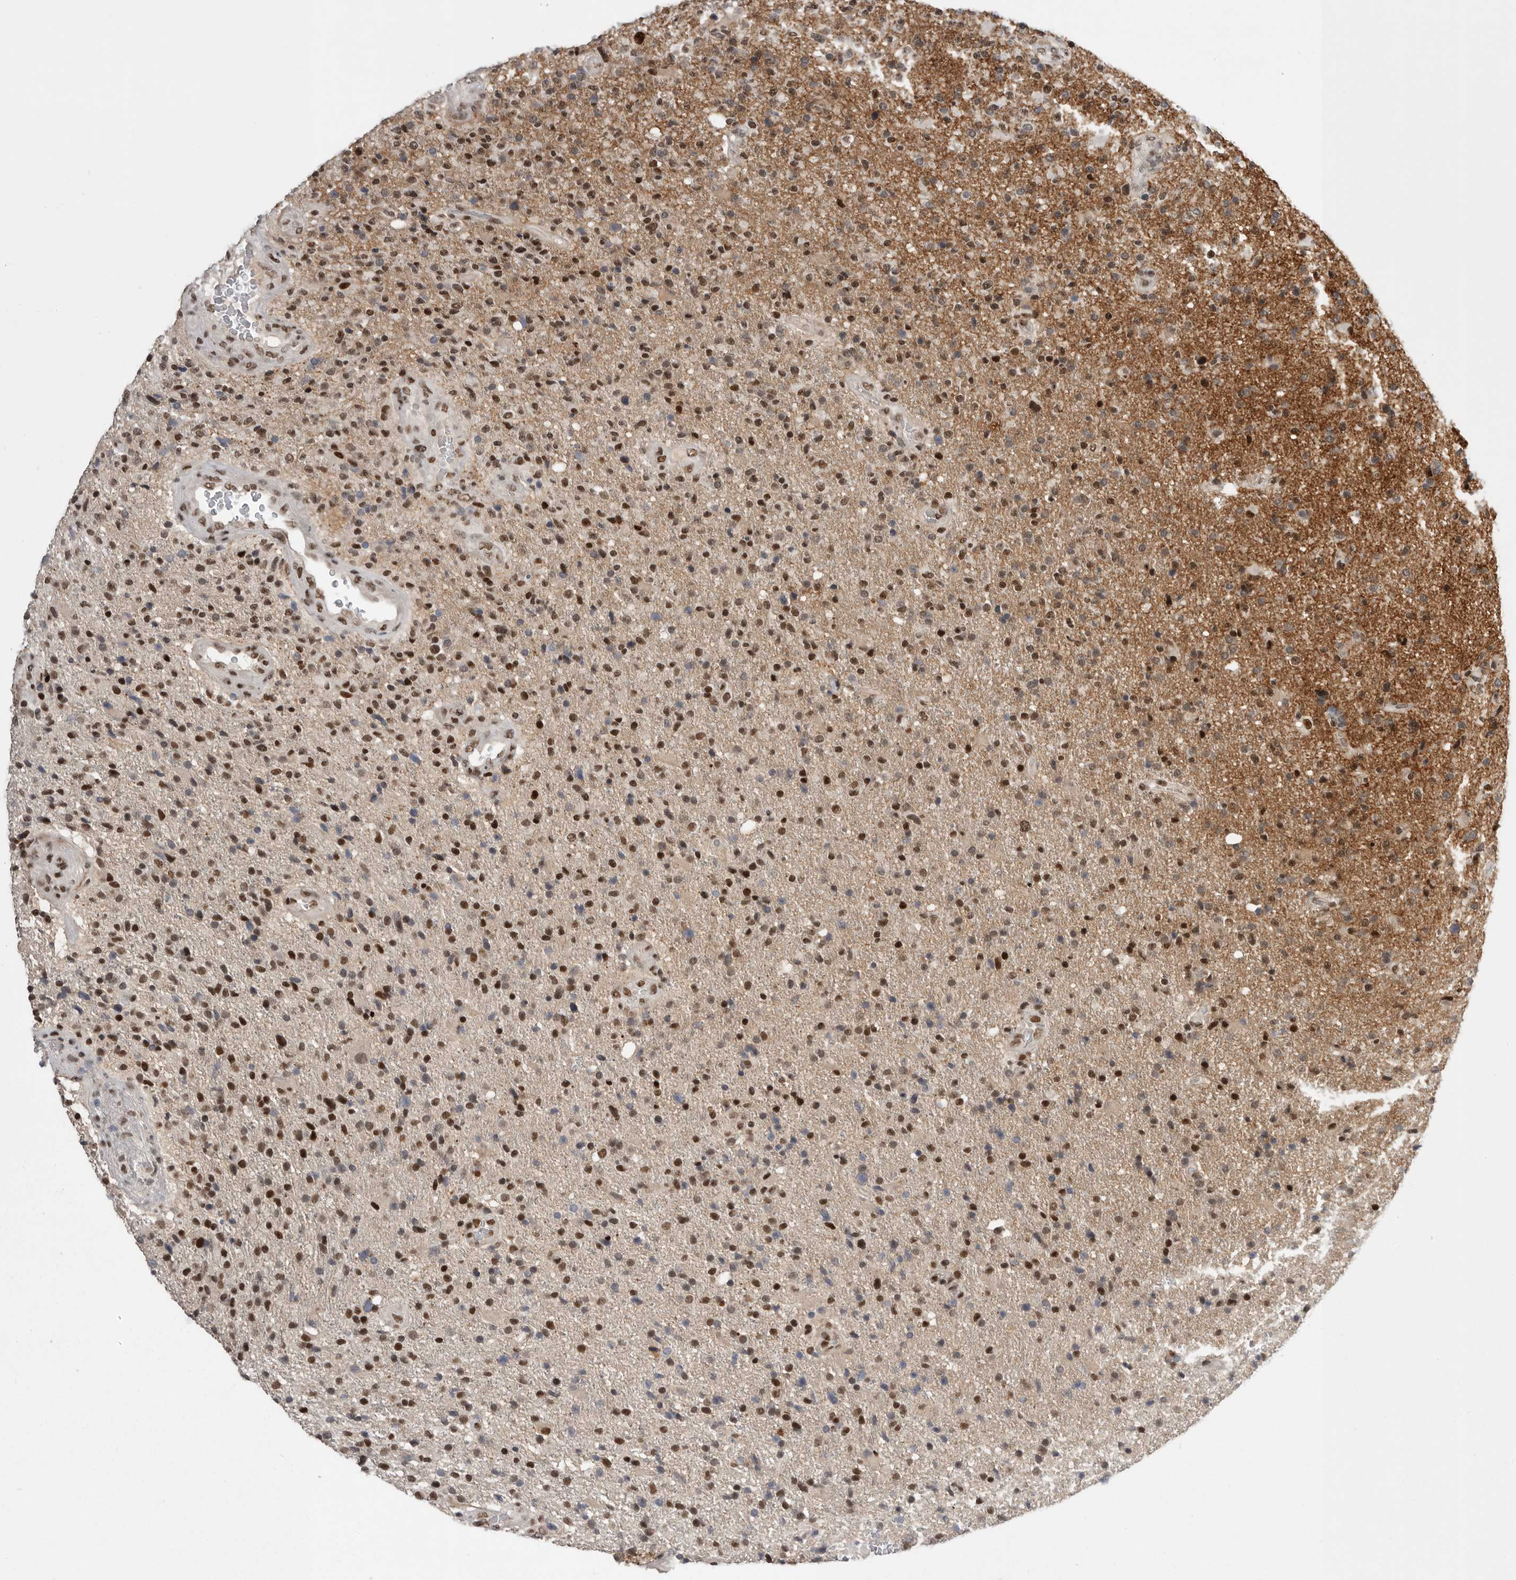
{"staining": {"intensity": "moderate", "quantity": ">75%", "location": "nuclear"}, "tissue": "glioma", "cell_type": "Tumor cells", "image_type": "cancer", "snomed": [{"axis": "morphology", "description": "Glioma, malignant, High grade"}, {"axis": "topography", "description": "Brain"}], "caption": "Immunohistochemistry of human glioma demonstrates medium levels of moderate nuclear positivity in about >75% of tumor cells.", "gene": "POU5F1", "patient": {"sex": "male", "age": 72}}